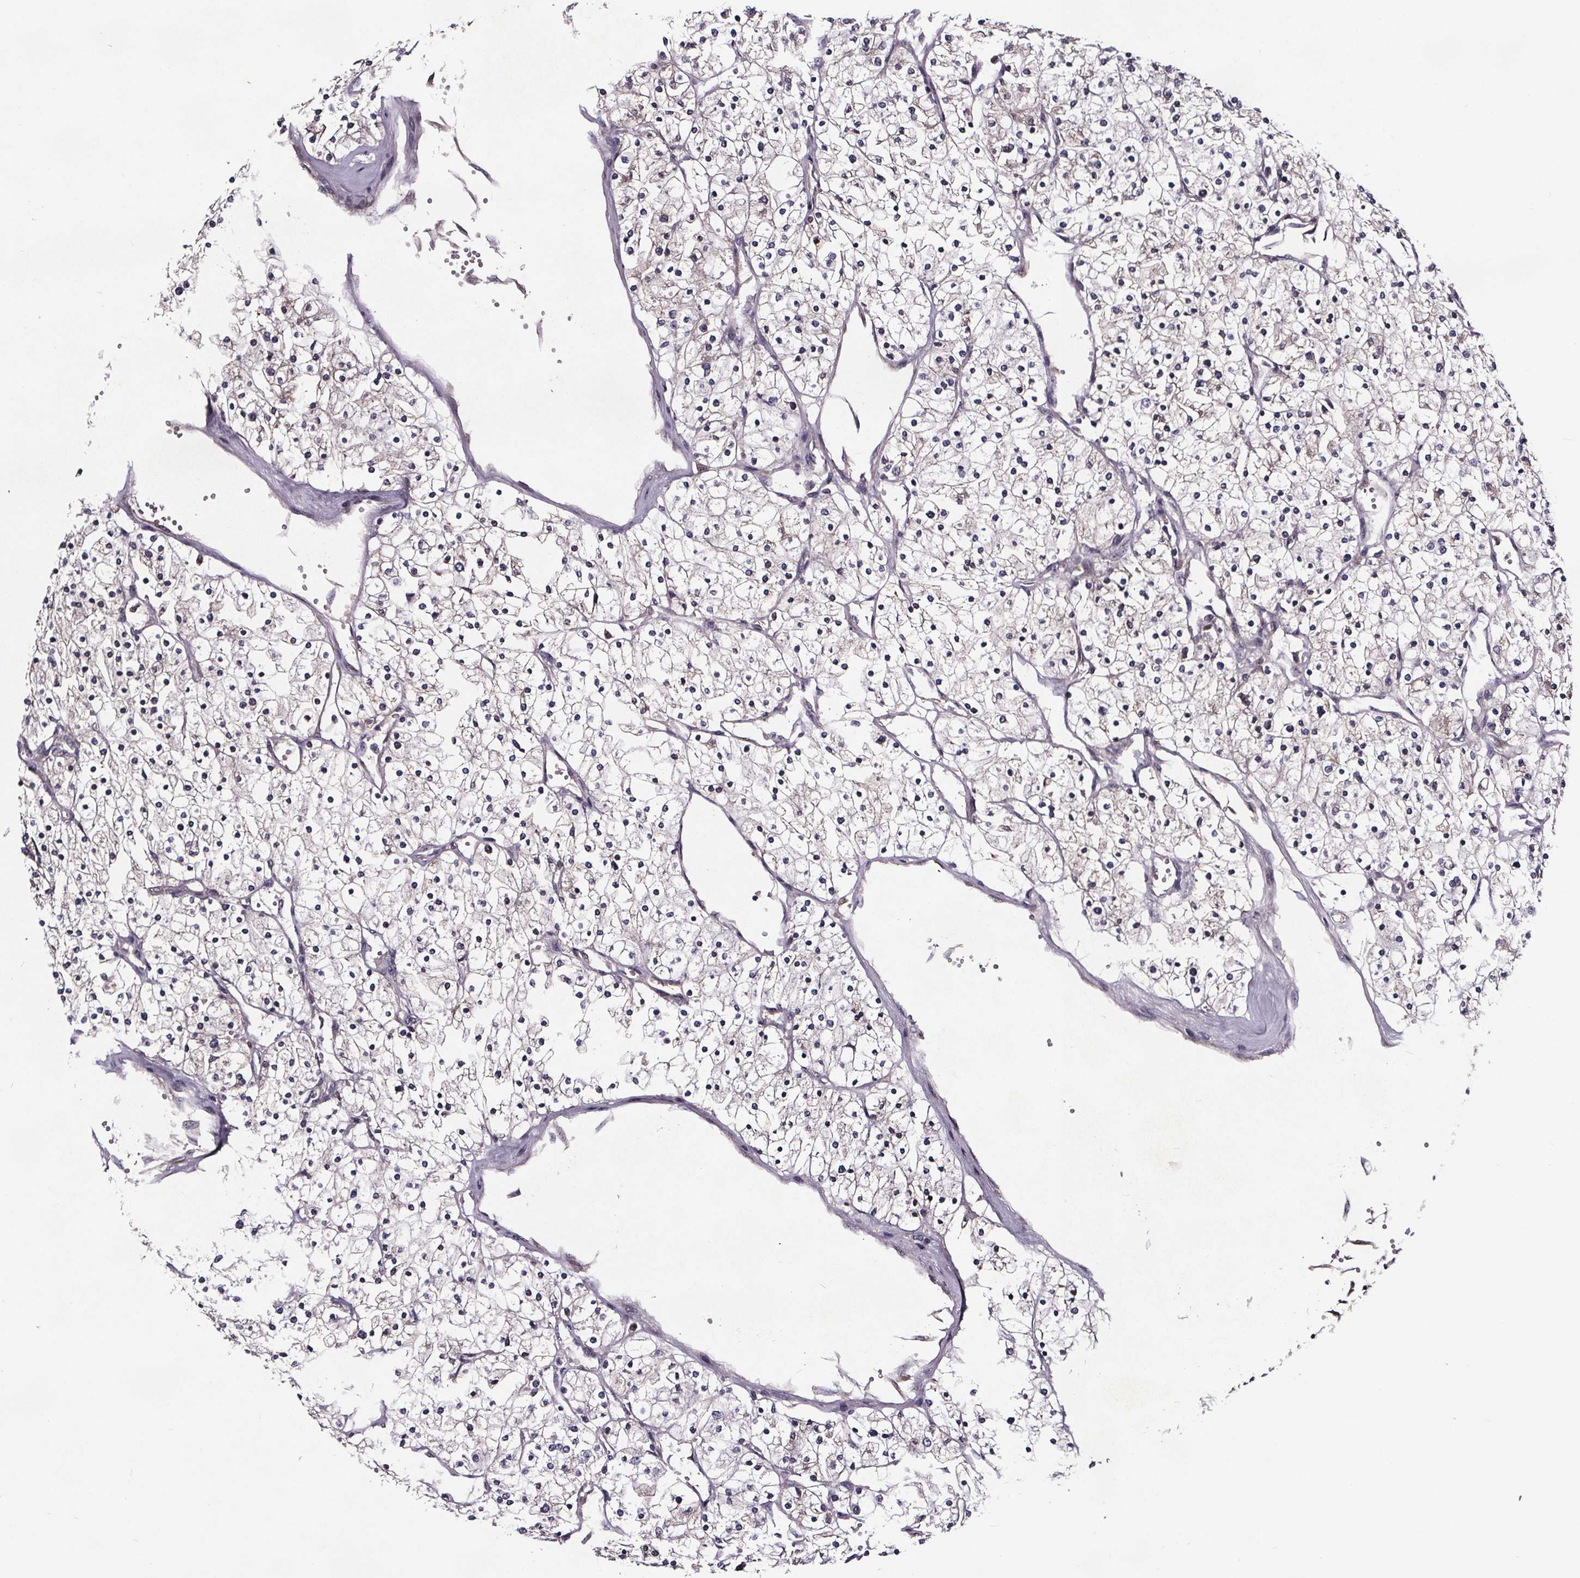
{"staining": {"intensity": "negative", "quantity": "none", "location": "none"}, "tissue": "renal cancer", "cell_type": "Tumor cells", "image_type": "cancer", "snomed": [{"axis": "morphology", "description": "Adenocarcinoma, NOS"}, {"axis": "topography", "description": "Kidney"}], "caption": "IHC of human renal cancer shows no staining in tumor cells.", "gene": "NPHP4", "patient": {"sex": "male", "age": 80}}